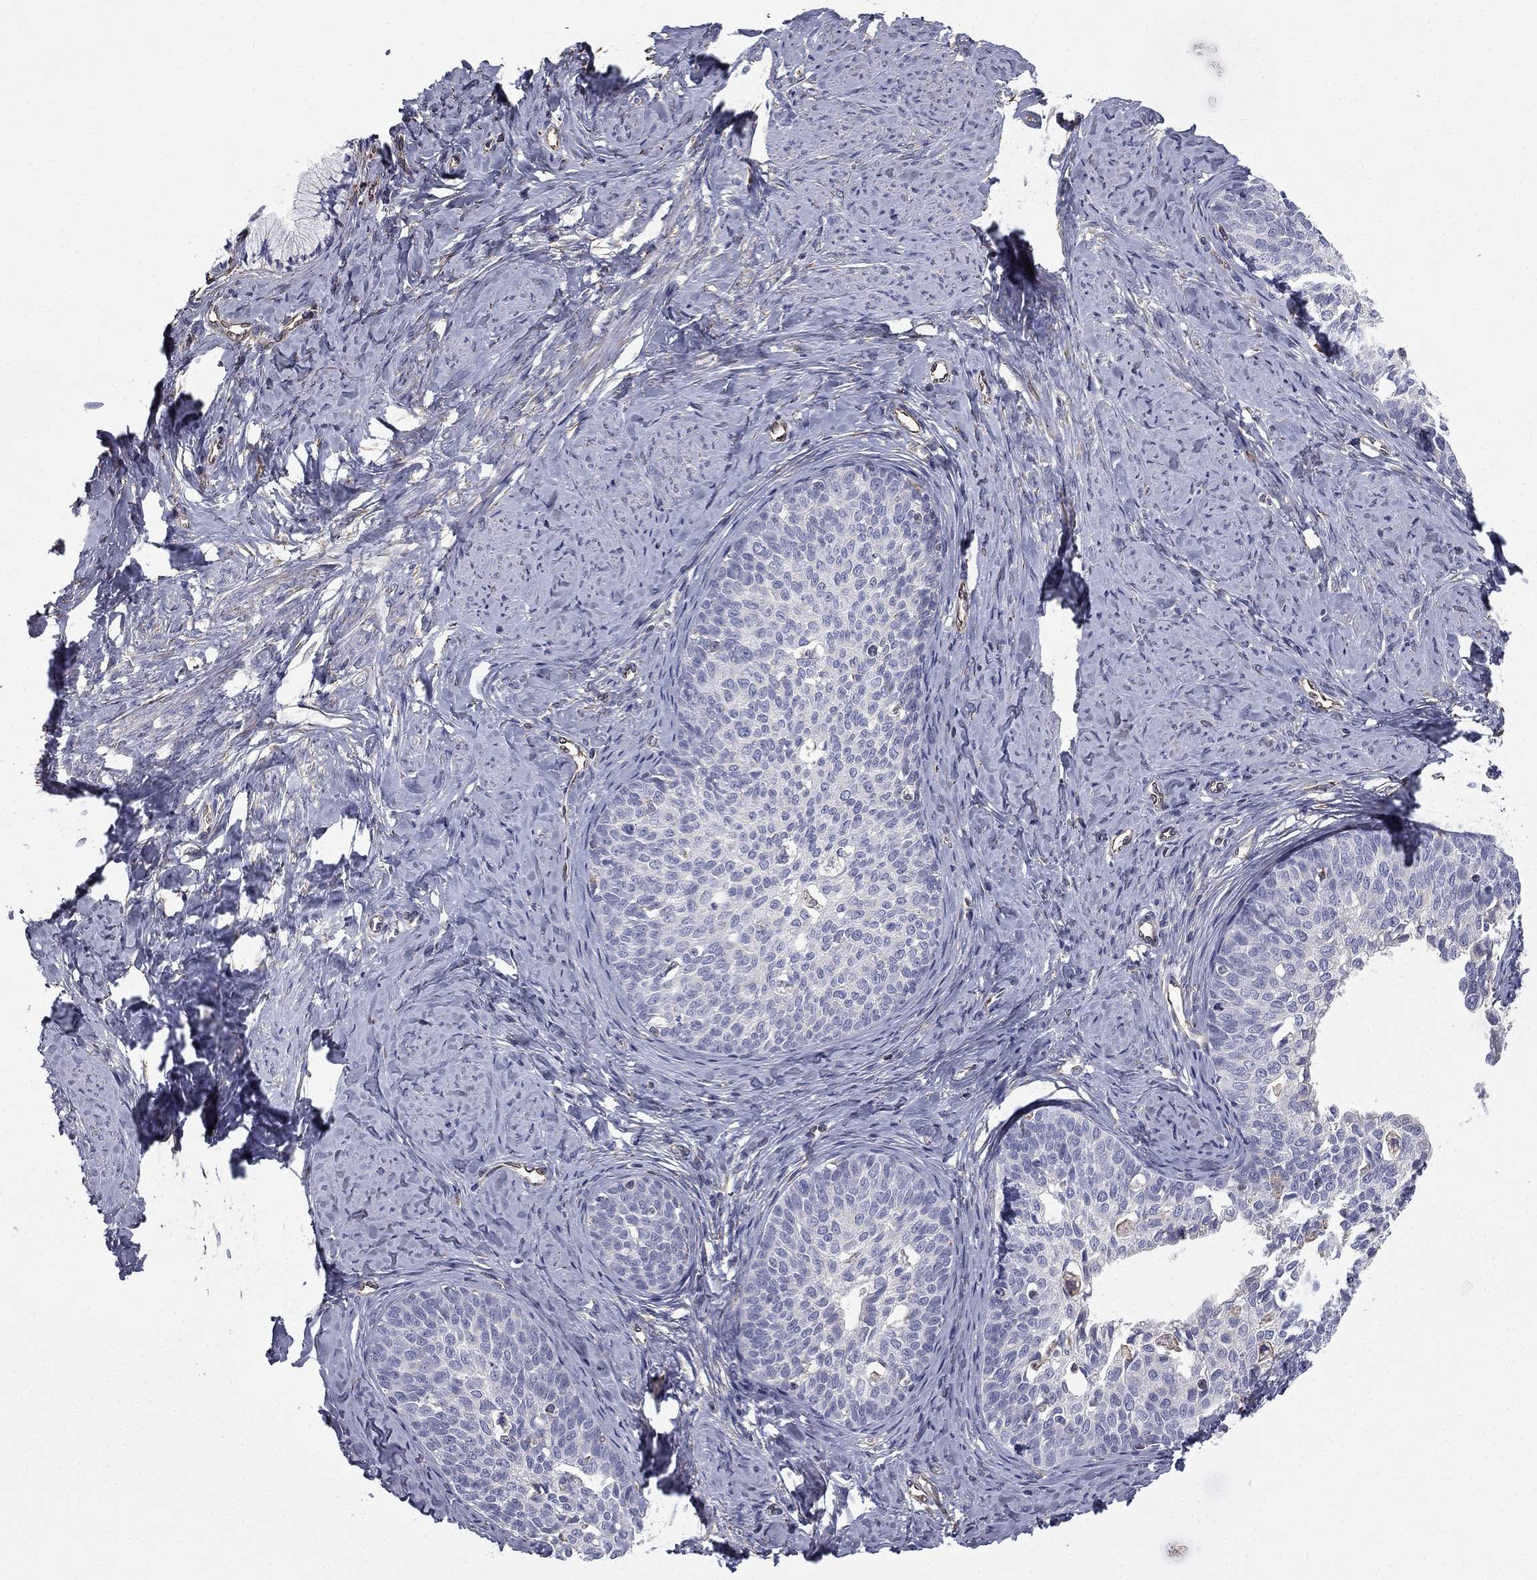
{"staining": {"intensity": "negative", "quantity": "none", "location": "none"}, "tissue": "cervical cancer", "cell_type": "Tumor cells", "image_type": "cancer", "snomed": [{"axis": "morphology", "description": "Squamous cell carcinoma, NOS"}, {"axis": "topography", "description": "Cervix"}], "caption": "Cervical squamous cell carcinoma was stained to show a protein in brown. There is no significant staining in tumor cells.", "gene": "SCUBE1", "patient": {"sex": "female", "age": 51}}